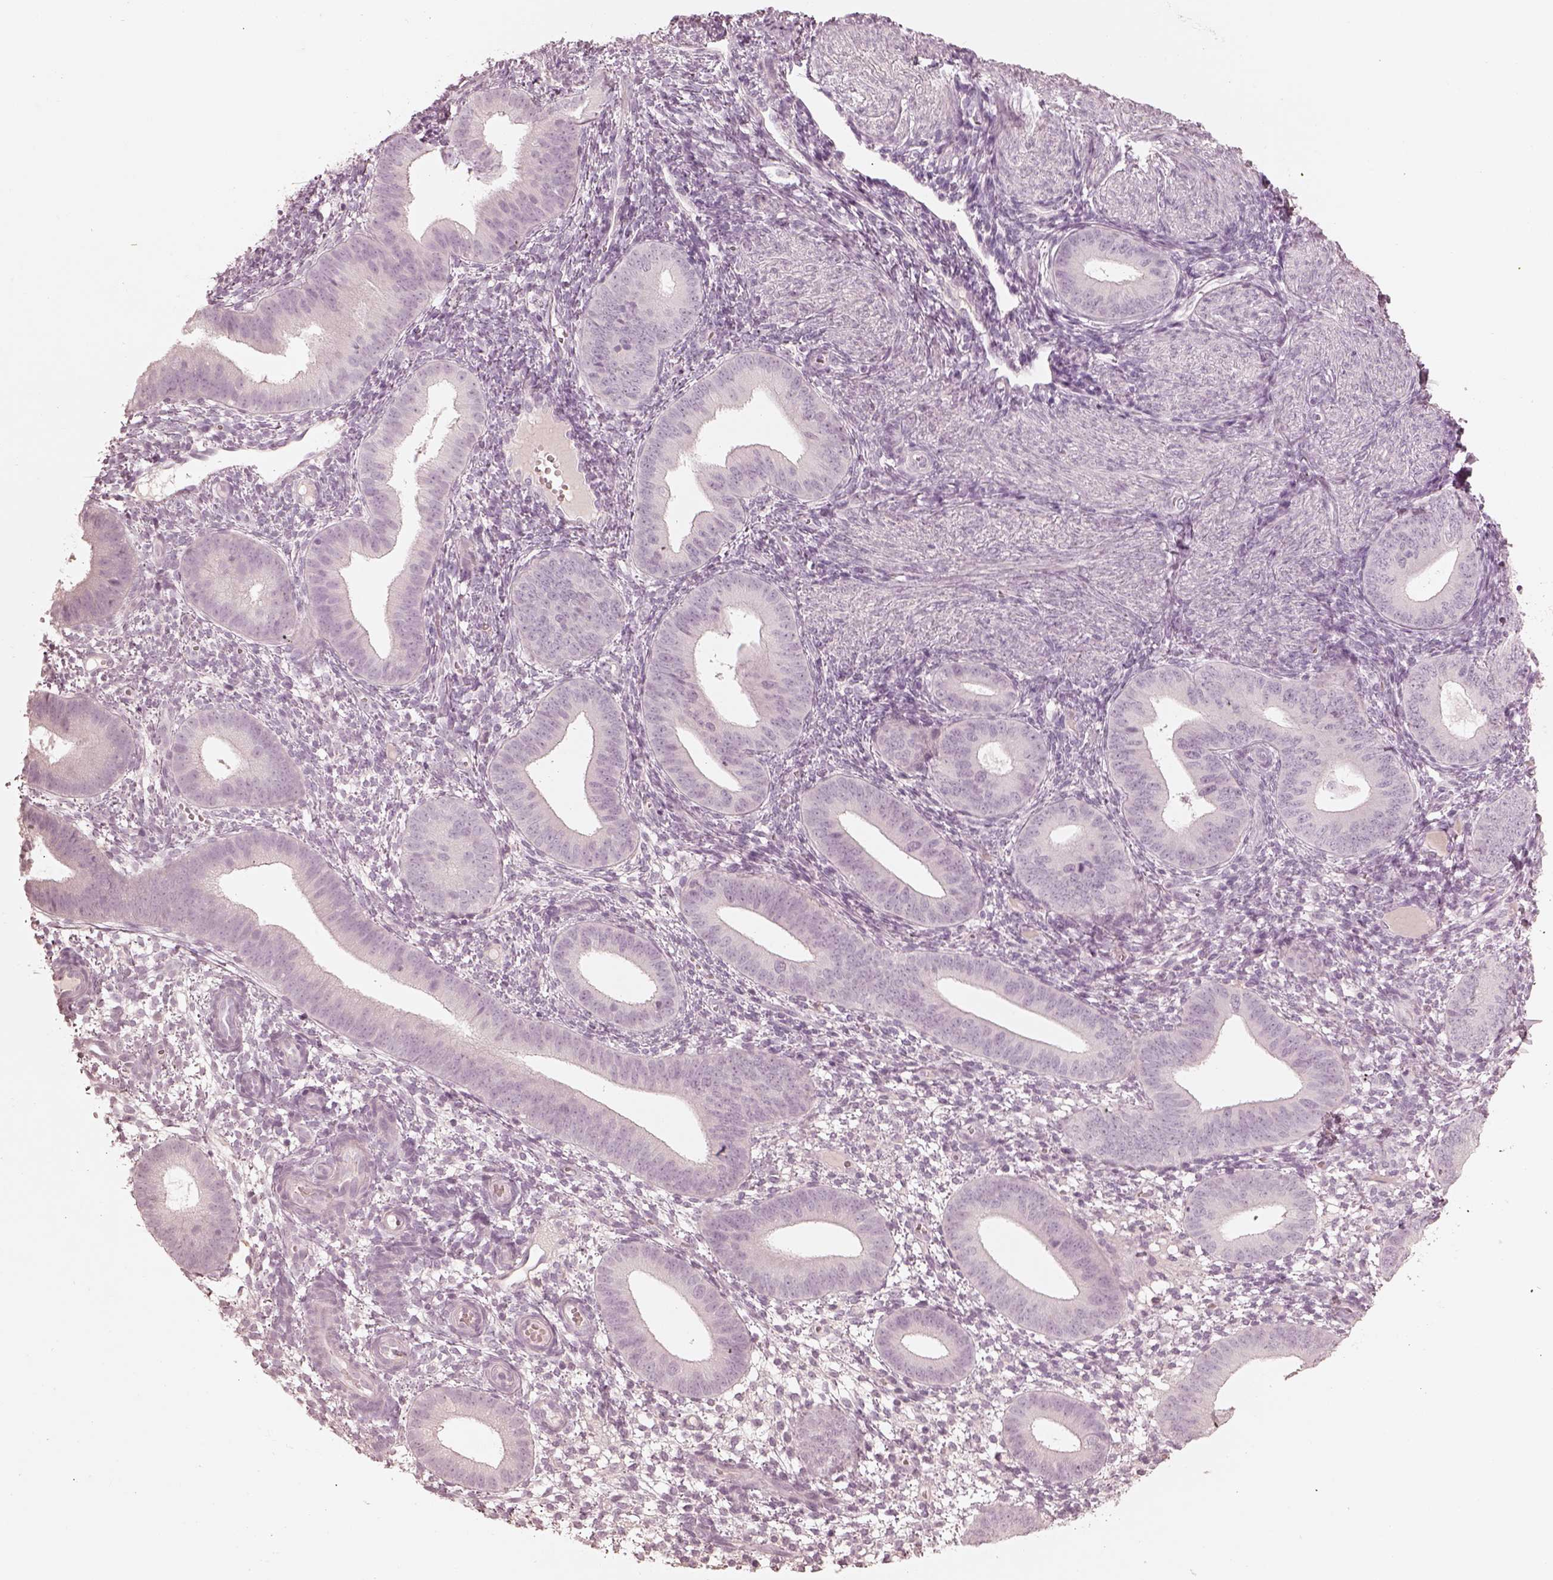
{"staining": {"intensity": "negative", "quantity": "none", "location": "none"}, "tissue": "endometrium", "cell_type": "Cells in endometrial stroma", "image_type": "normal", "snomed": [{"axis": "morphology", "description": "Normal tissue, NOS"}, {"axis": "topography", "description": "Endometrium"}], "caption": "The image demonstrates no significant positivity in cells in endometrial stroma of endometrium.", "gene": "SPATA6L", "patient": {"sex": "female", "age": 39}}